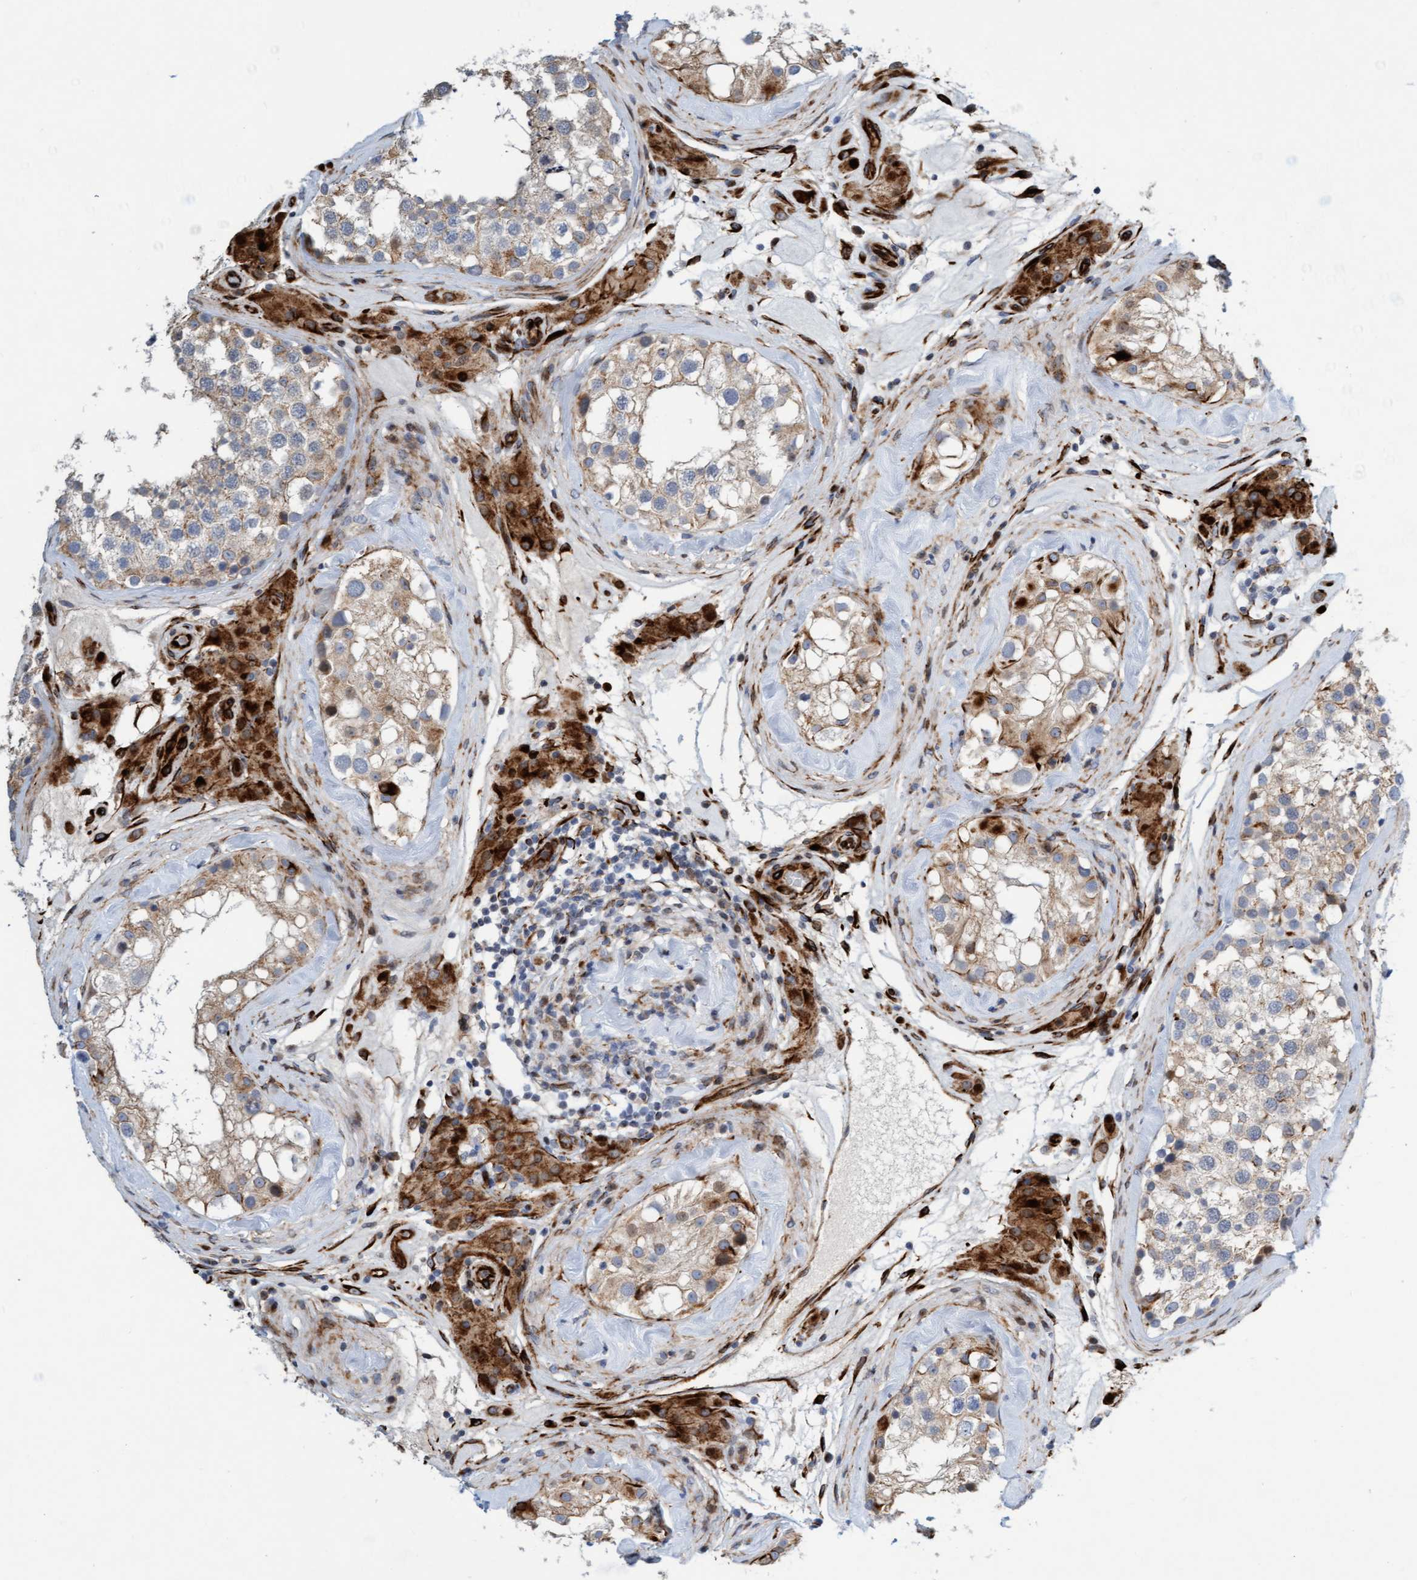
{"staining": {"intensity": "weak", "quantity": "25%-75%", "location": "cytoplasmic/membranous"}, "tissue": "testis", "cell_type": "Cells in seminiferous ducts", "image_type": "normal", "snomed": [{"axis": "morphology", "description": "Normal tissue, NOS"}, {"axis": "topography", "description": "Testis"}], "caption": "A histopathology image of testis stained for a protein demonstrates weak cytoplasmic/membranous brown staining in cells in seminiferous ducts. The staining was performed using DAB (3,3'-diaminobenzidine) to visualize the protein expression in brown, while the nuclei were stained in blue with hematoxylin (Magnification: 20x).", "gene": "POLG2", "patient": {"sex": "male", "age": 46}}